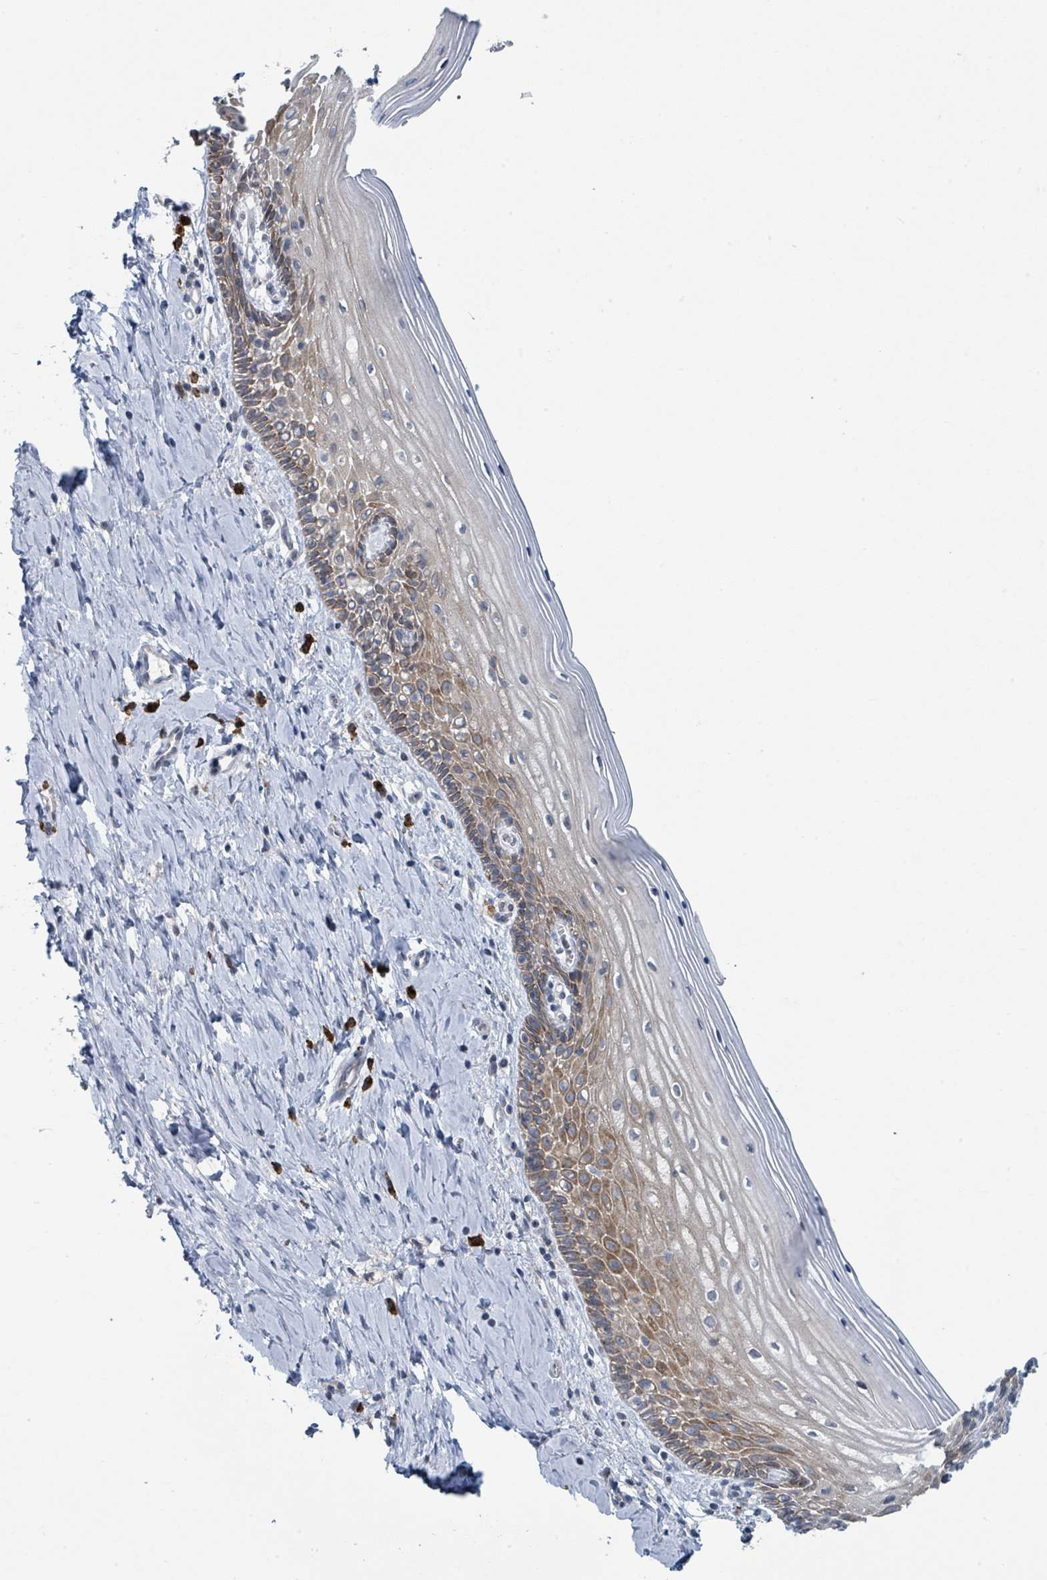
{"staining": {"intensity": "weak", "quantity": "25%-75%", "location": "cytoplasmic/membranous"}, "tissue": "cervix", "cell_type": "Glandular cells", "image_type": "normal", "snomed": [{"axis": "morphology", "description": "Normal tissue, NOS"}, {"axis": "topography", "description": "Cervix"}], "caption": "The image shows immunohistochemical staining of benign cervix. There is weak cytoplasmic/membranous expression is present in about 25%-75% of glandular cells. (Brightfield microscopy of DAB IHC at high magnification).", "gene": "ANKRD55", "patient": {"sex": "female", "age": 44}}